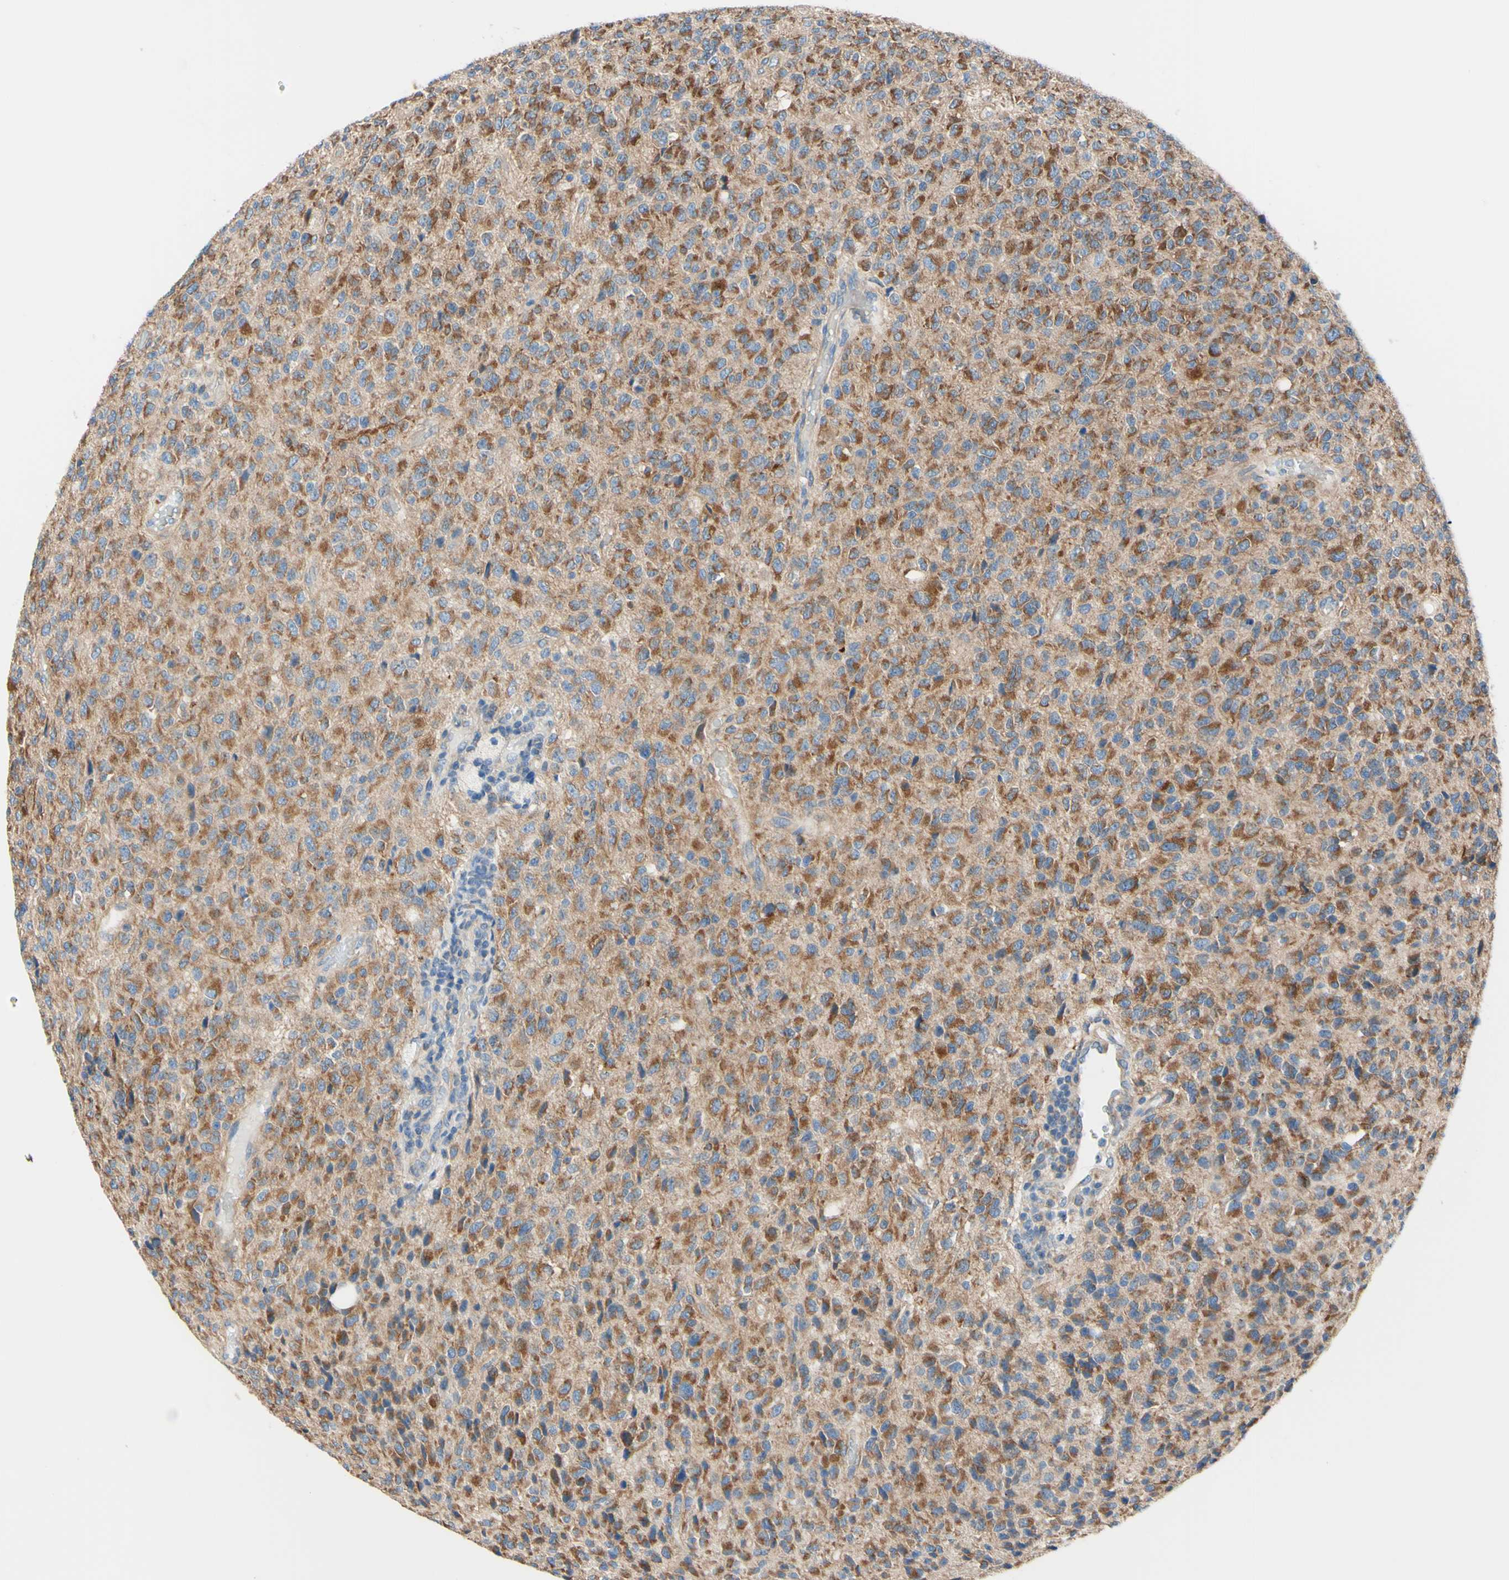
{"staining": {"intensity": "moderate", "quantity": ">75%", "location": "cytoplasmic/membranous"}, "tissue": "glioma", "cell_type": "Tumor cells", "image_type": "cancer", "snomed": [{"axis": "morphology", "description": "Glioma, malignant, High grade"}, {"axis": "topography", "description": "pancreas cauda"}], "caption": "A brown stain labels moderate cytoplasmic/membranous expression of a protein in malignant glioma (high-grade) tumor cells. Using DAB (brown) and hematoxylin (blue) stains, captured at high magnification using brightfield microscopy.", "gene": "RETREG2", "patient": {"sex": "male", "age": 60}}